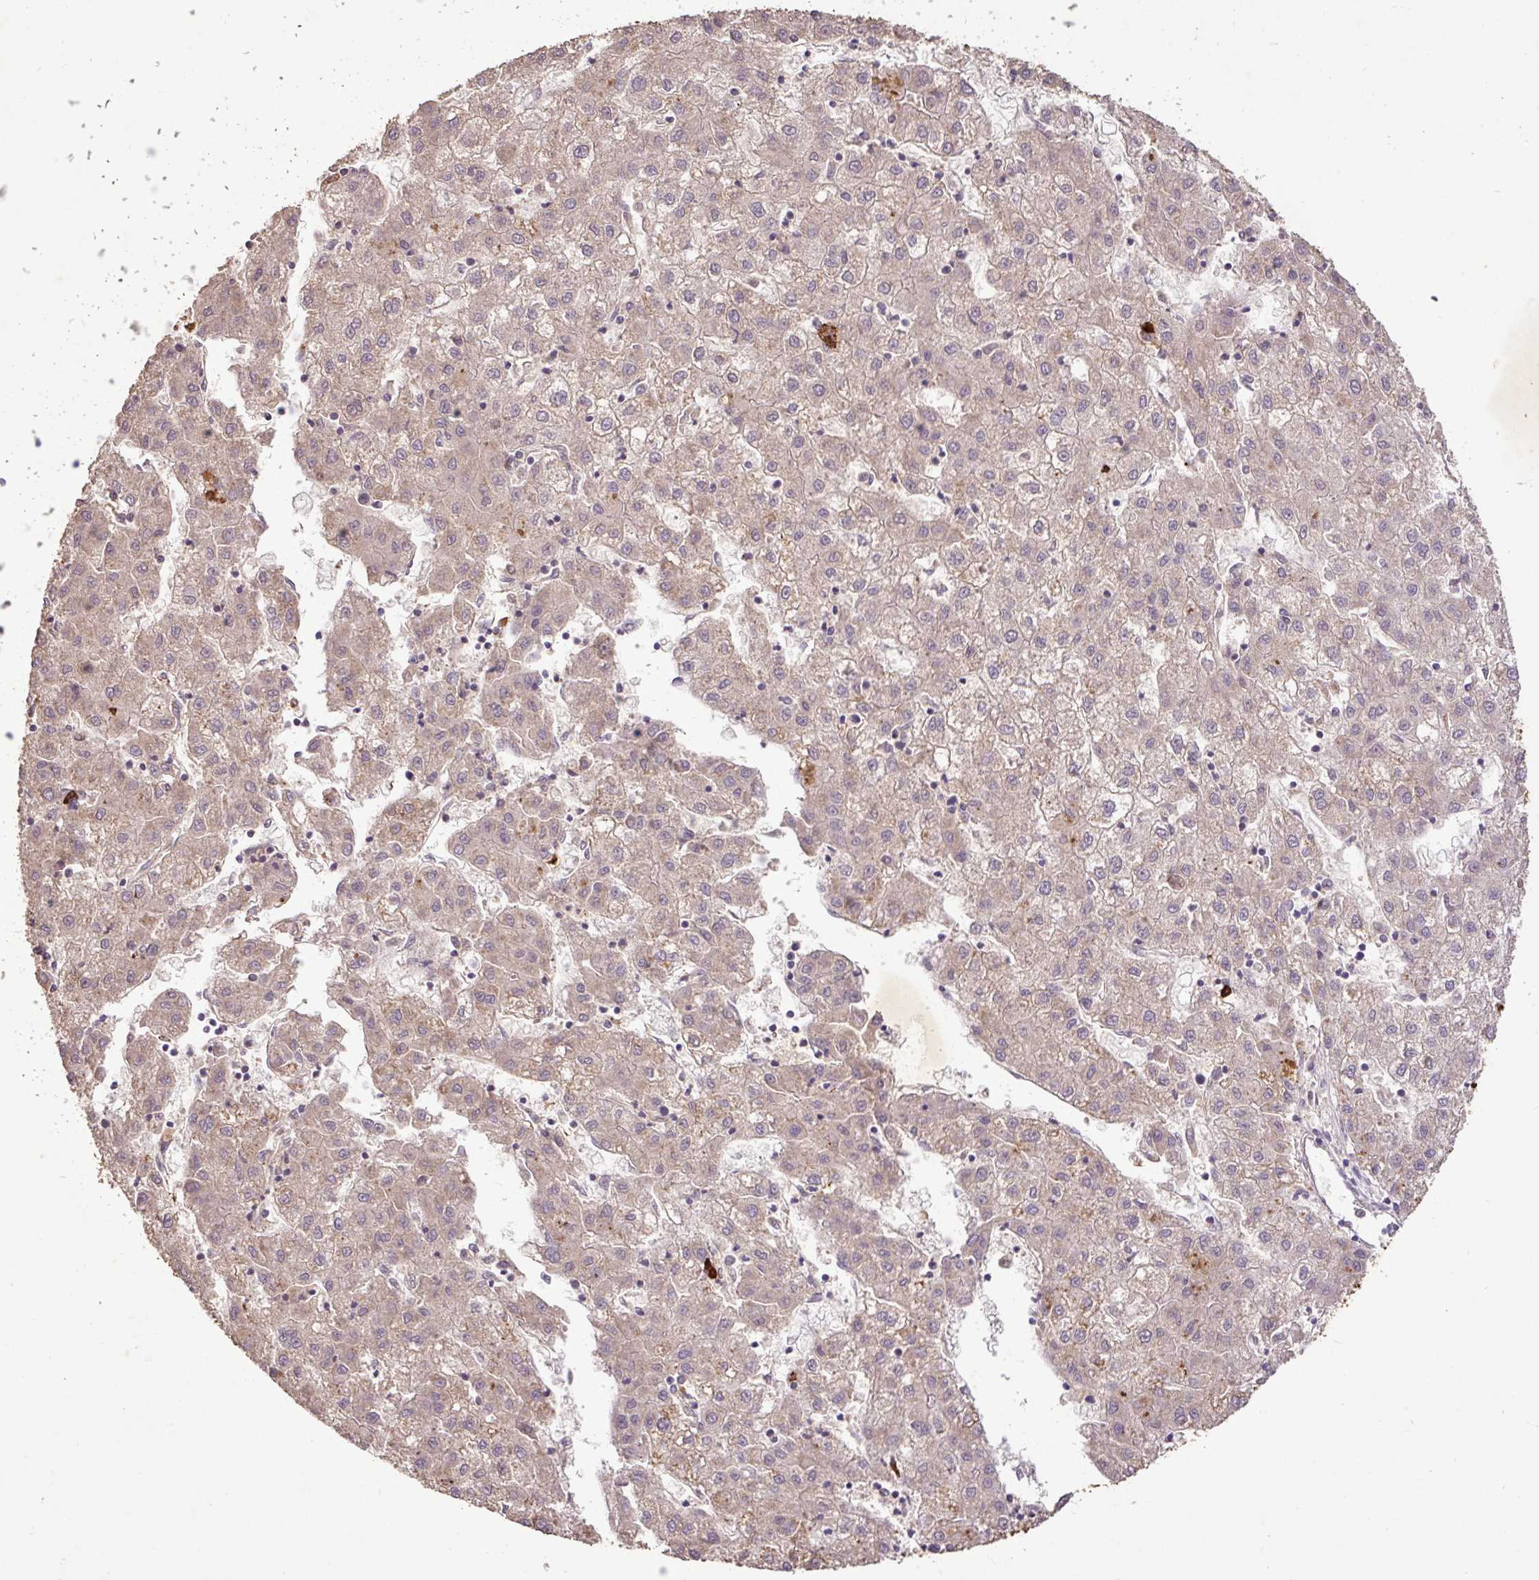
{"staining": {"intensity": "negative", "quantity": "none", "location": "none"}, "tissue": "liver cancer", "cell_type": "Tumor cells", "image_type": "cancer", "snomed": [{"axis": "morphology", "description": "Carcinoma, Hepatocellular, NOS"}, {"axis": "topography", "description": "Liver"}], "caption": "This is an immunohistochemistry photomicrograph of liver cancer (hepatocellular carcinoma). There is no staining in tumor cells.", "gene": "LRTM2", "patient": {"sex": "male", "age": 72}}